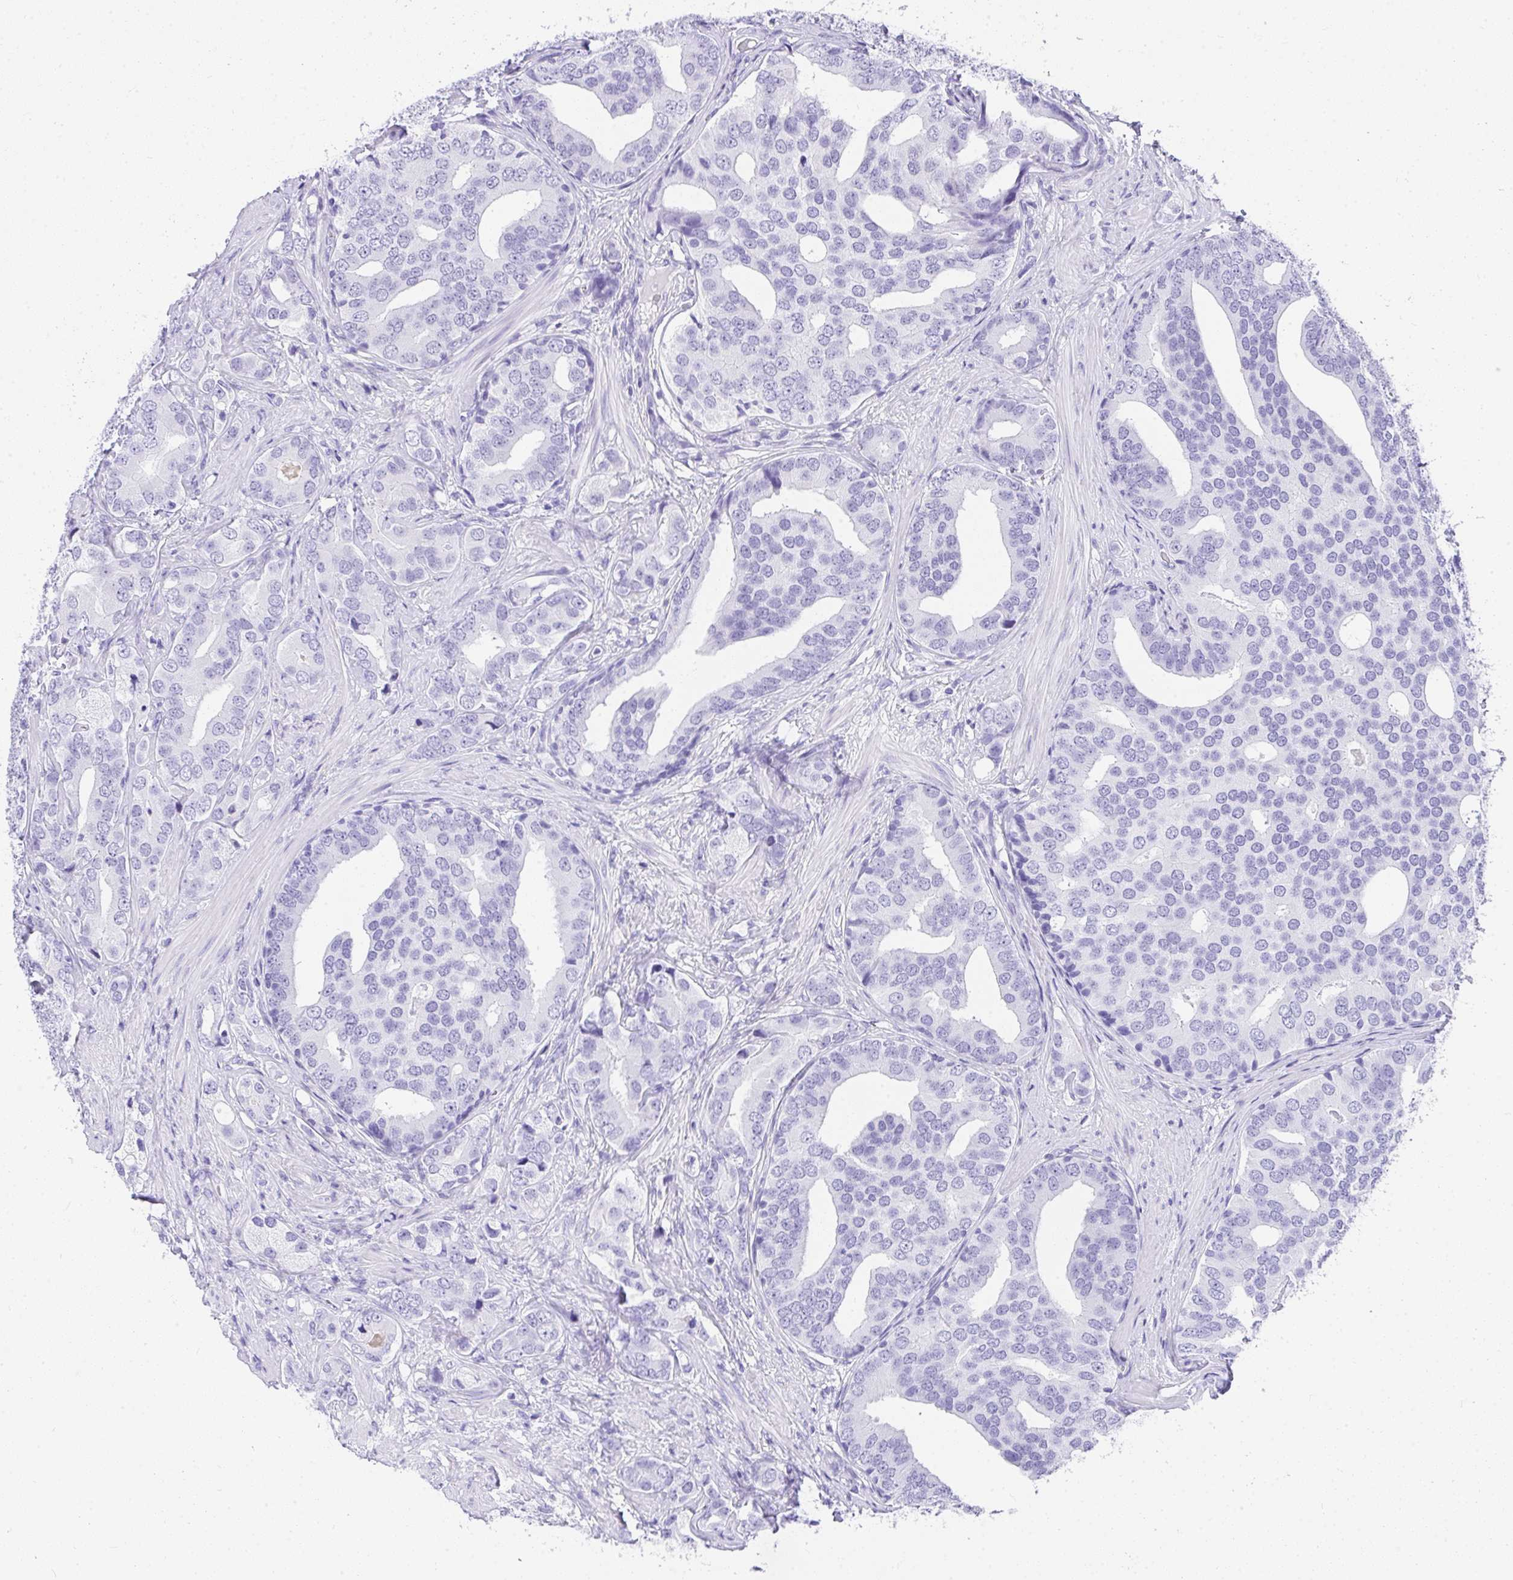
{"staining": {"intensity": "negative", "quantity": "none", "location": "none"}, "tissue": "prostate cancer", "cell_type": "Tumor cells", "image_type": "cancer", "snomed": [{"axis": "morphology", "description": "Adenocarcinoma, High grade"}, {"axis": "topography", "description": "Prostate"}], "caption": "DAB (3,3'-diaminobenzidine) immunohistochemical staining of human prostate adenocarcinoma (high-grade) reveals no significant staining in tumor cells.", "gene": "AVIL", "patient": {"sex": "male", "age": 62}}